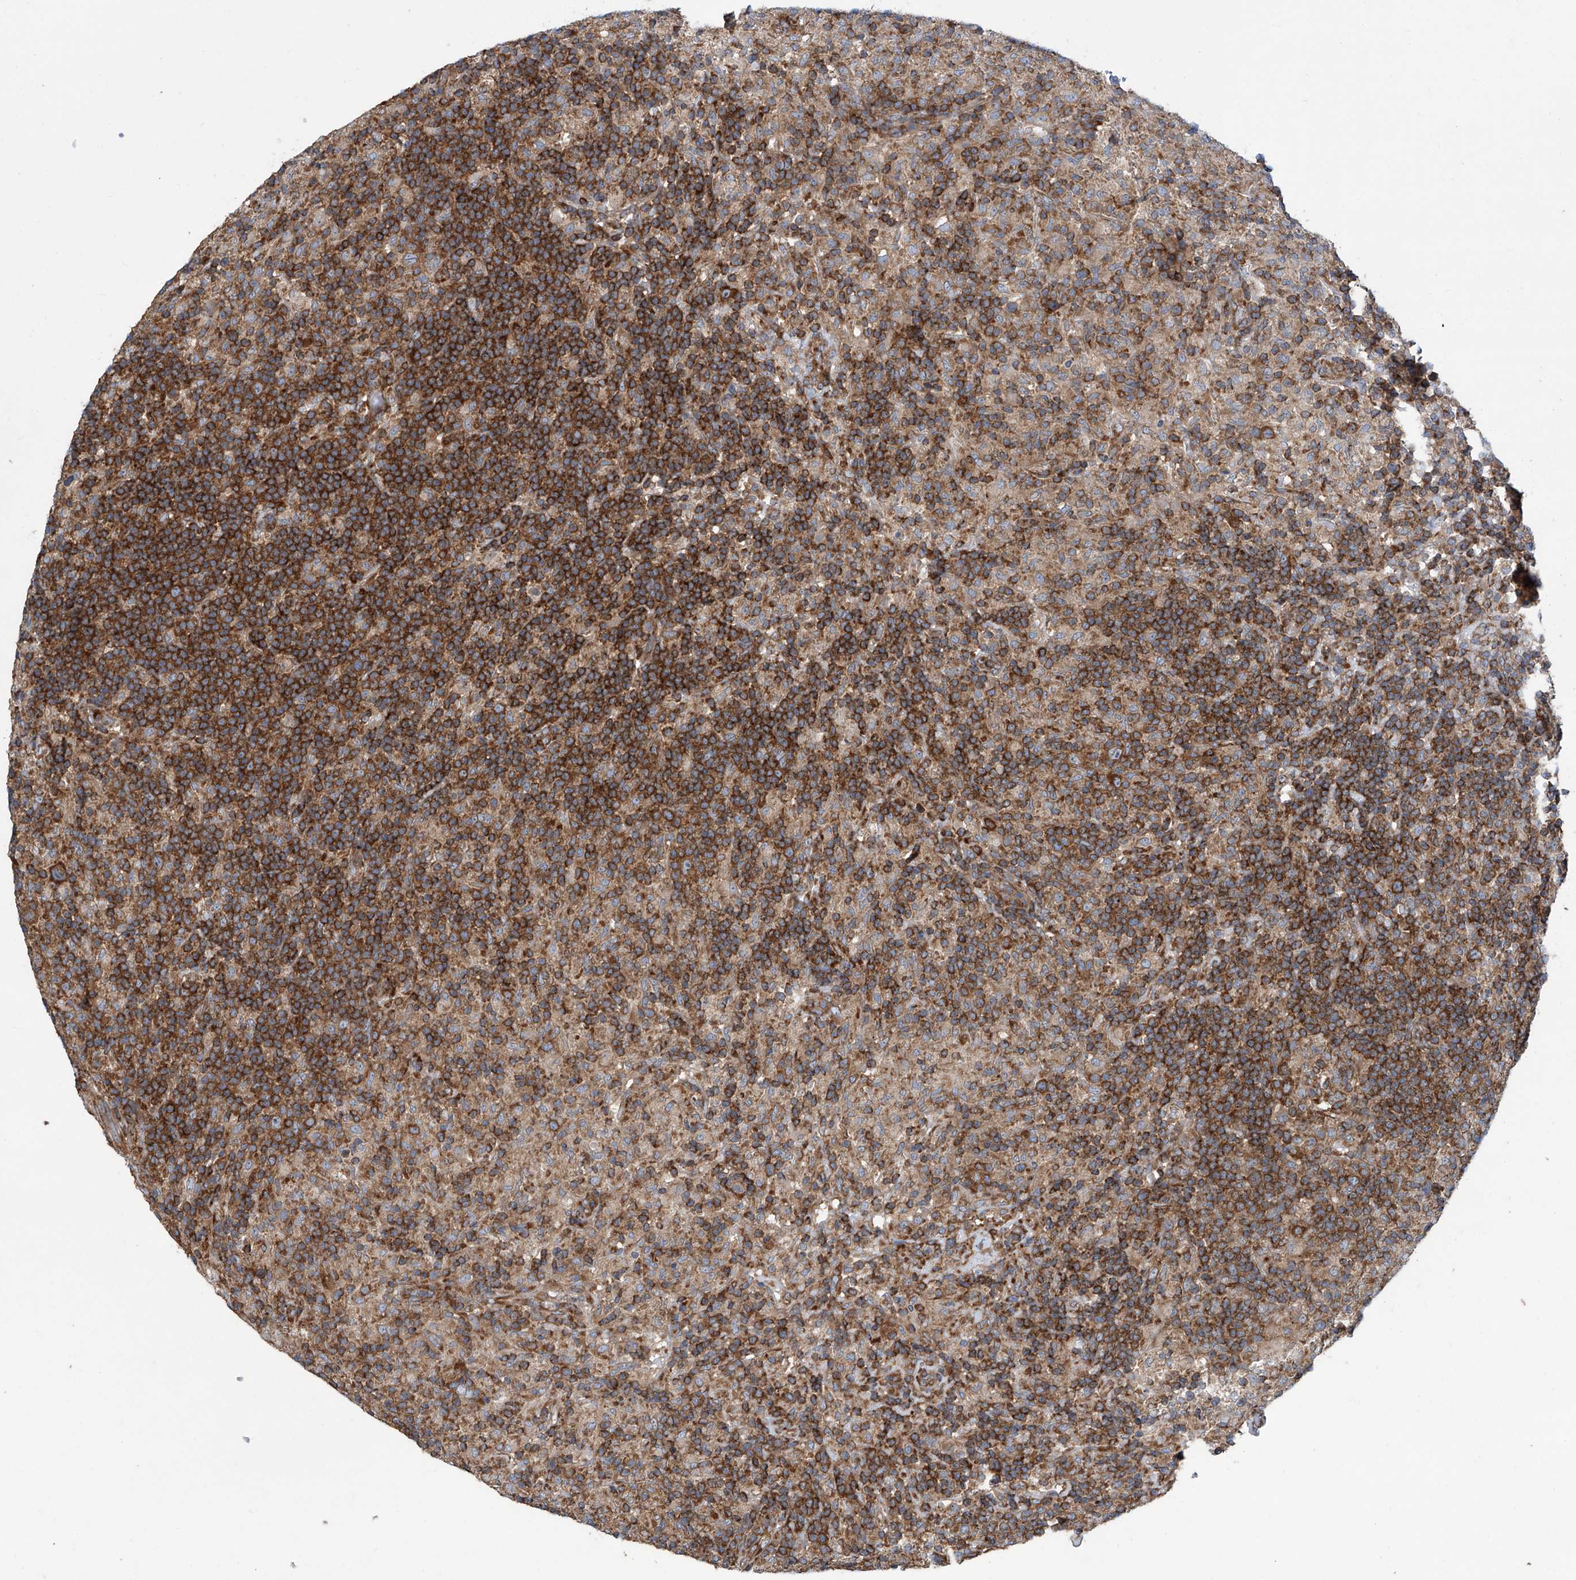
{"staining": {"intensity": "strong", "quantity": ">75%", "location": "cytoplasmic/membranous"}, "tissue": "lymphoma", "cell_type": "Tumor cells", "image_type": "cancer", "snomed": [{"axis": "morphology", "description": "Hodgkin's disease, NOS"}, {"axis": "topography", "description": "Lymph node"}], "caption": "This is an image of immunohistochemistry staining of Hodgkin's disease, which shows strong expression in the cytoplasmic/membranous of tumor cells.", "gene": "SENP2", "patient": {"sex": "male", "age": 70}}